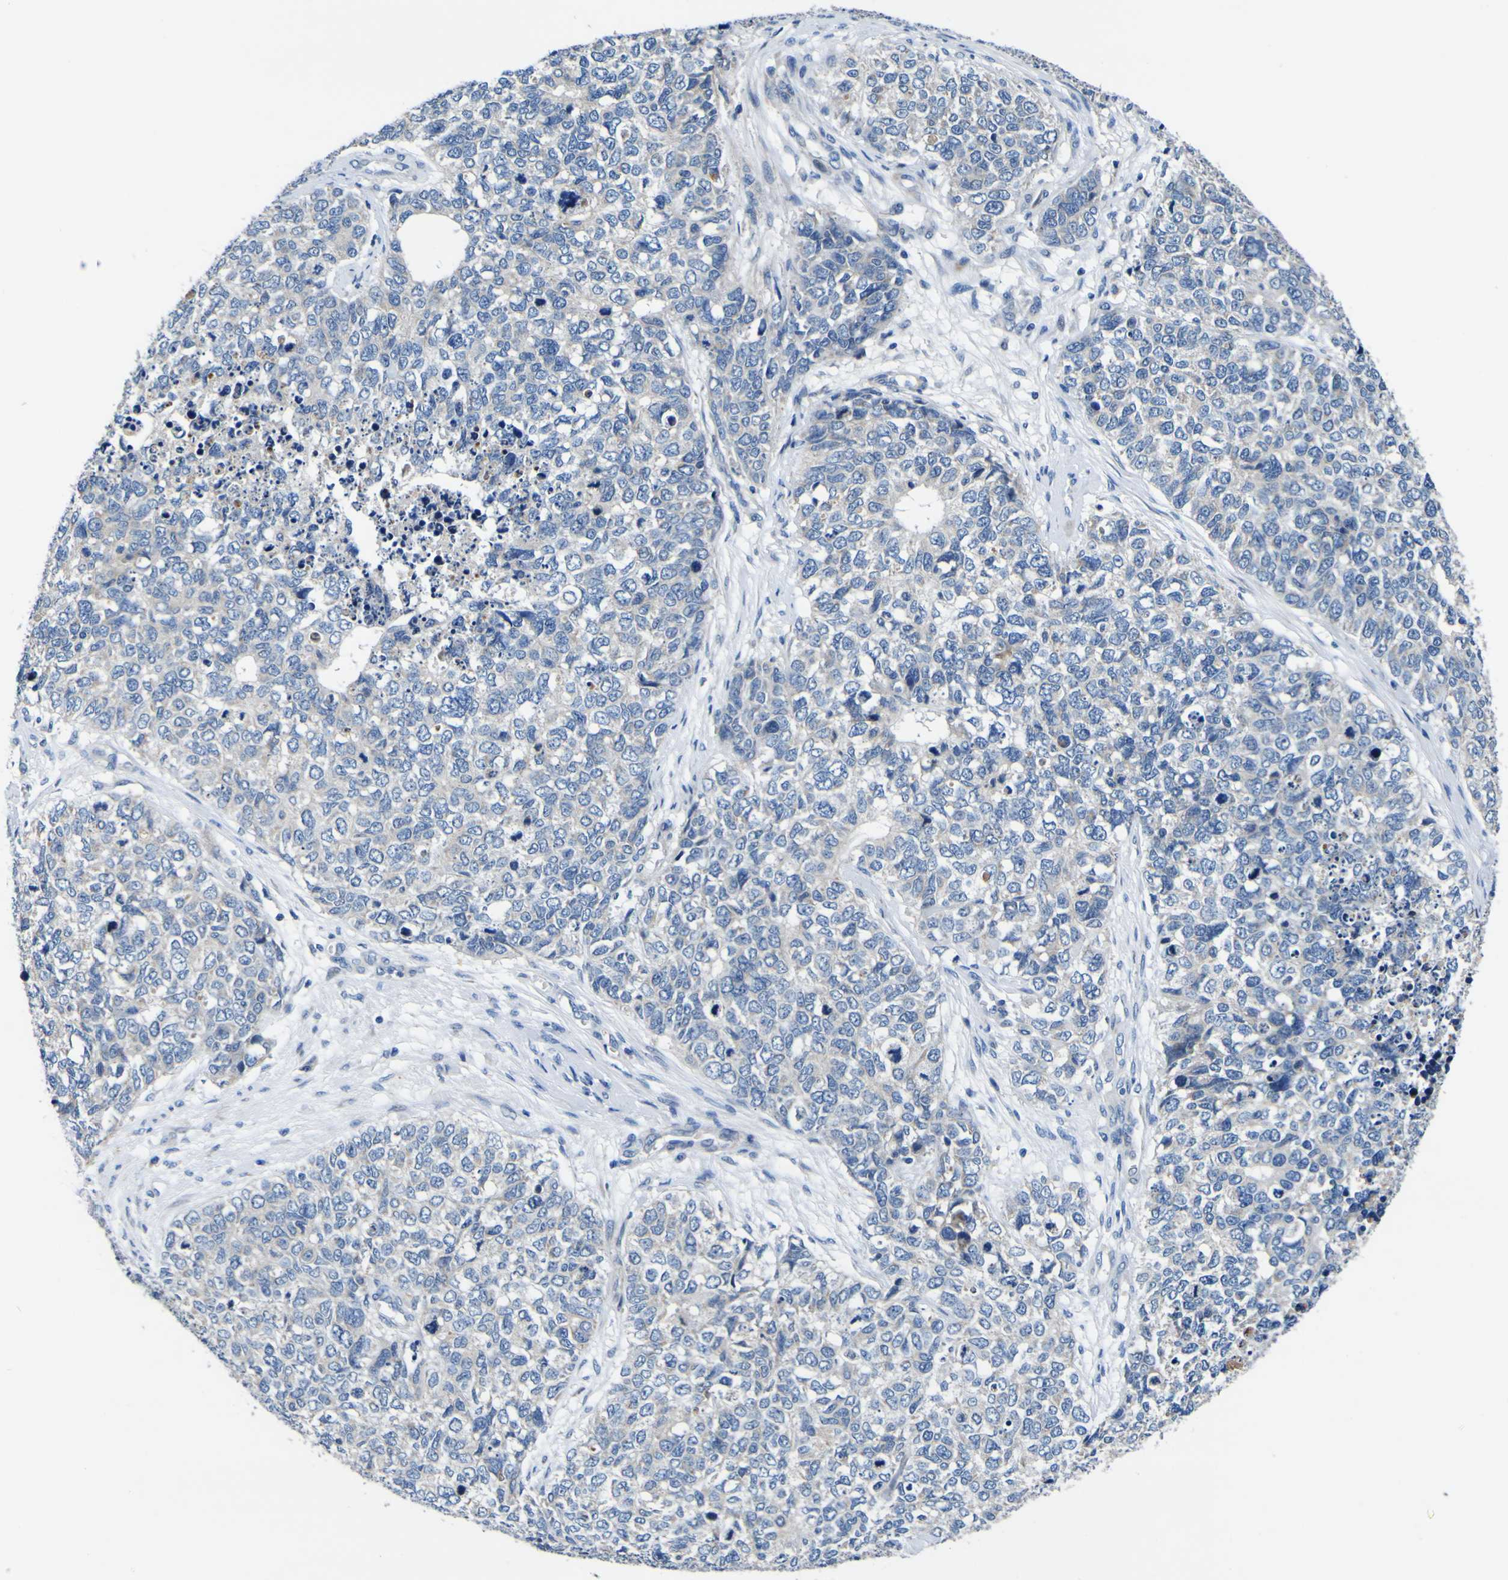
{"staining": {"intensity": "negative", "quantity": "none", "location": "none"}, "tissue": "cervical cancer", "cell_type": "Tumor cells", "image_type": "cancer", "snomed": [{"axis": "morphology", "description": "Squamous cell carcinoma, NOS"}, {"axis": "topography", "description": "Cervix"}], "caption": "An IHC histopathology image of cervical squamous cell carcinoma is shown. There is no staining in tumor cells of cervical squamous cell carcinoma.", "gene": "AGAP3", "patient": {"sex": "female", "age": 63}}